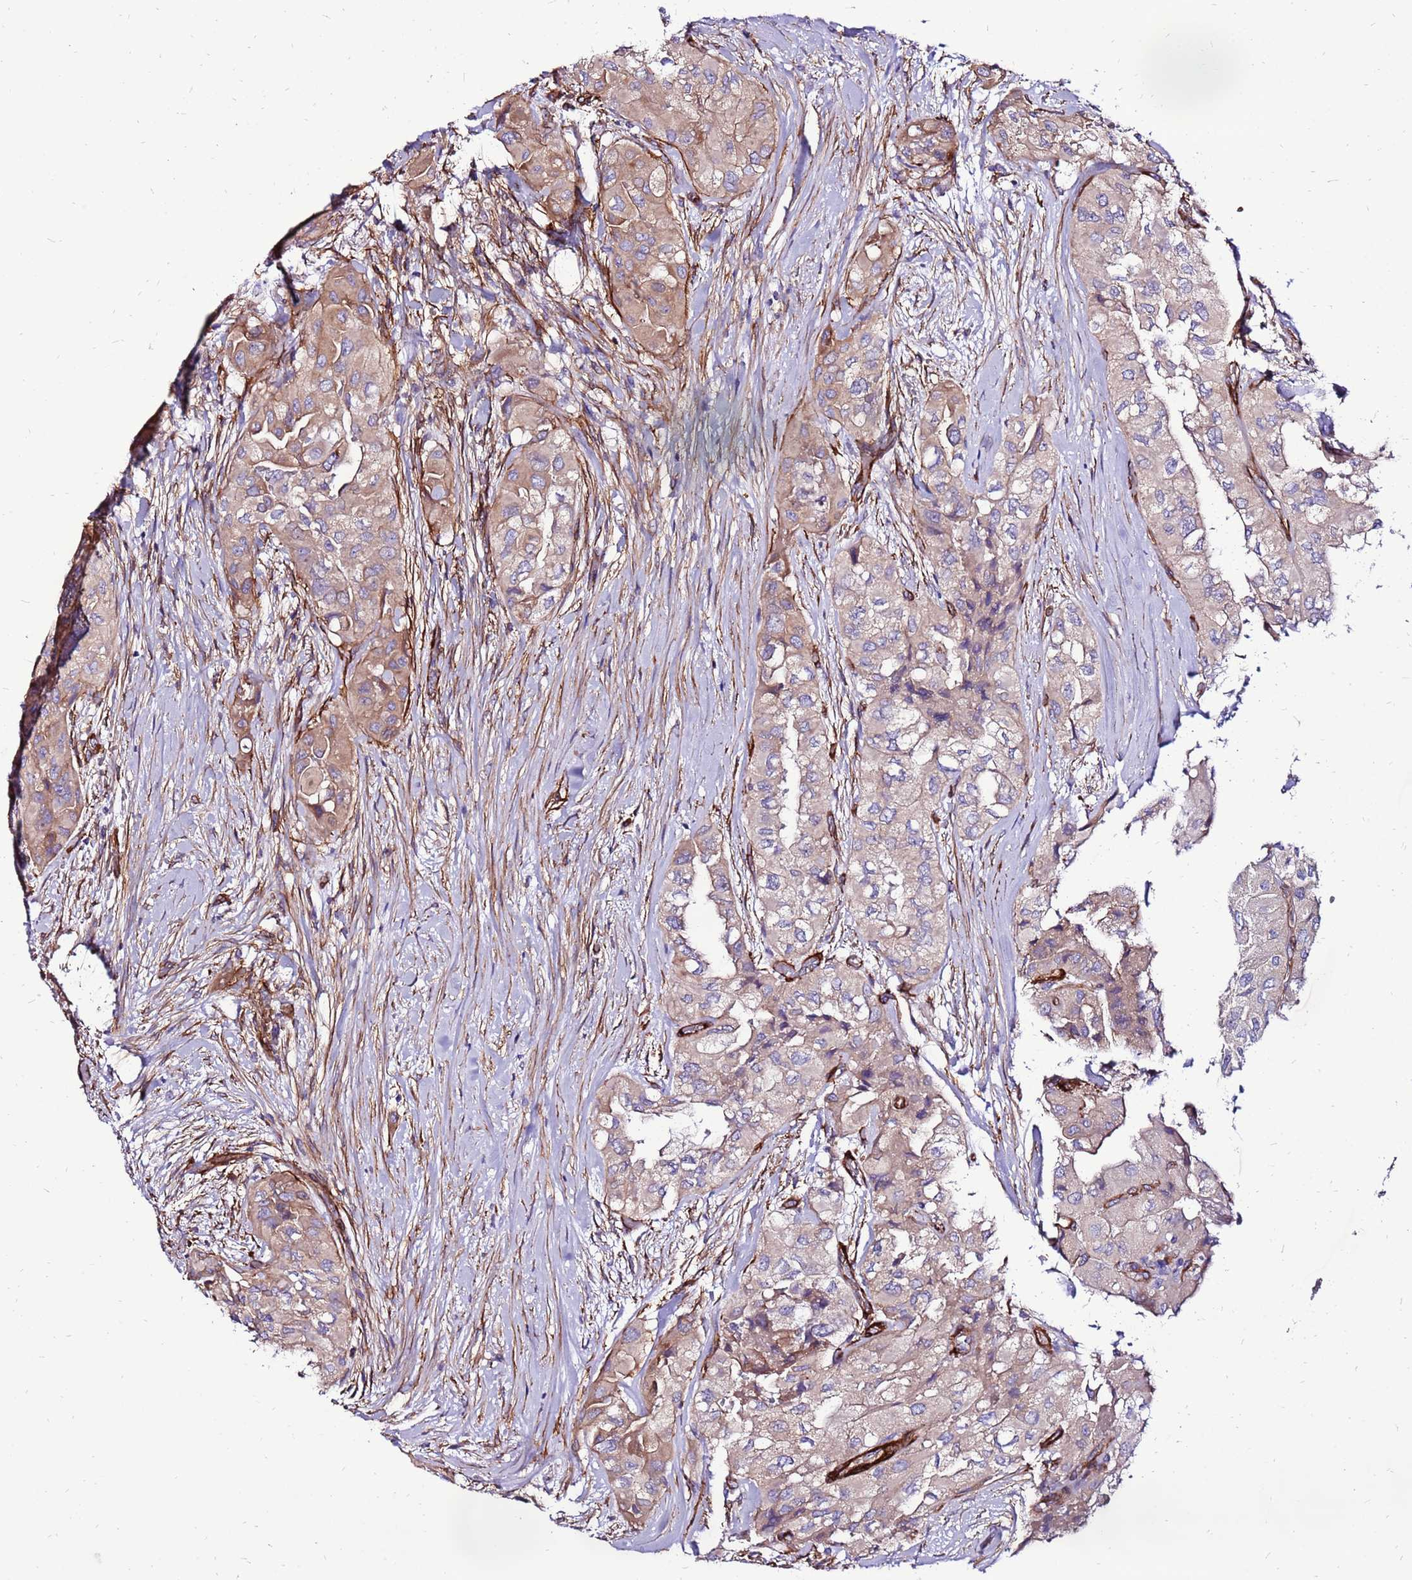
{"staining": {"intensity": "weak", "quantity": ">75%", "location": "cytoplasmic/membranous"}, "tissue": "thyroid cancer", "cell_type": "Tumor cells", "image_type": "cancer", "snomed": [{"axis": "morphology", "description": "Papillary adenocarcinoma, NOS"}, {"axis": "topography", "description": "Thyroid gland"}], "caption": "A brown stain highlights weak cytoplasmic/membranous staining of a protein in human thyroid cancer tumor cells.", "gene": "EI24", "patient": {"sex": "female", "age": 59}}